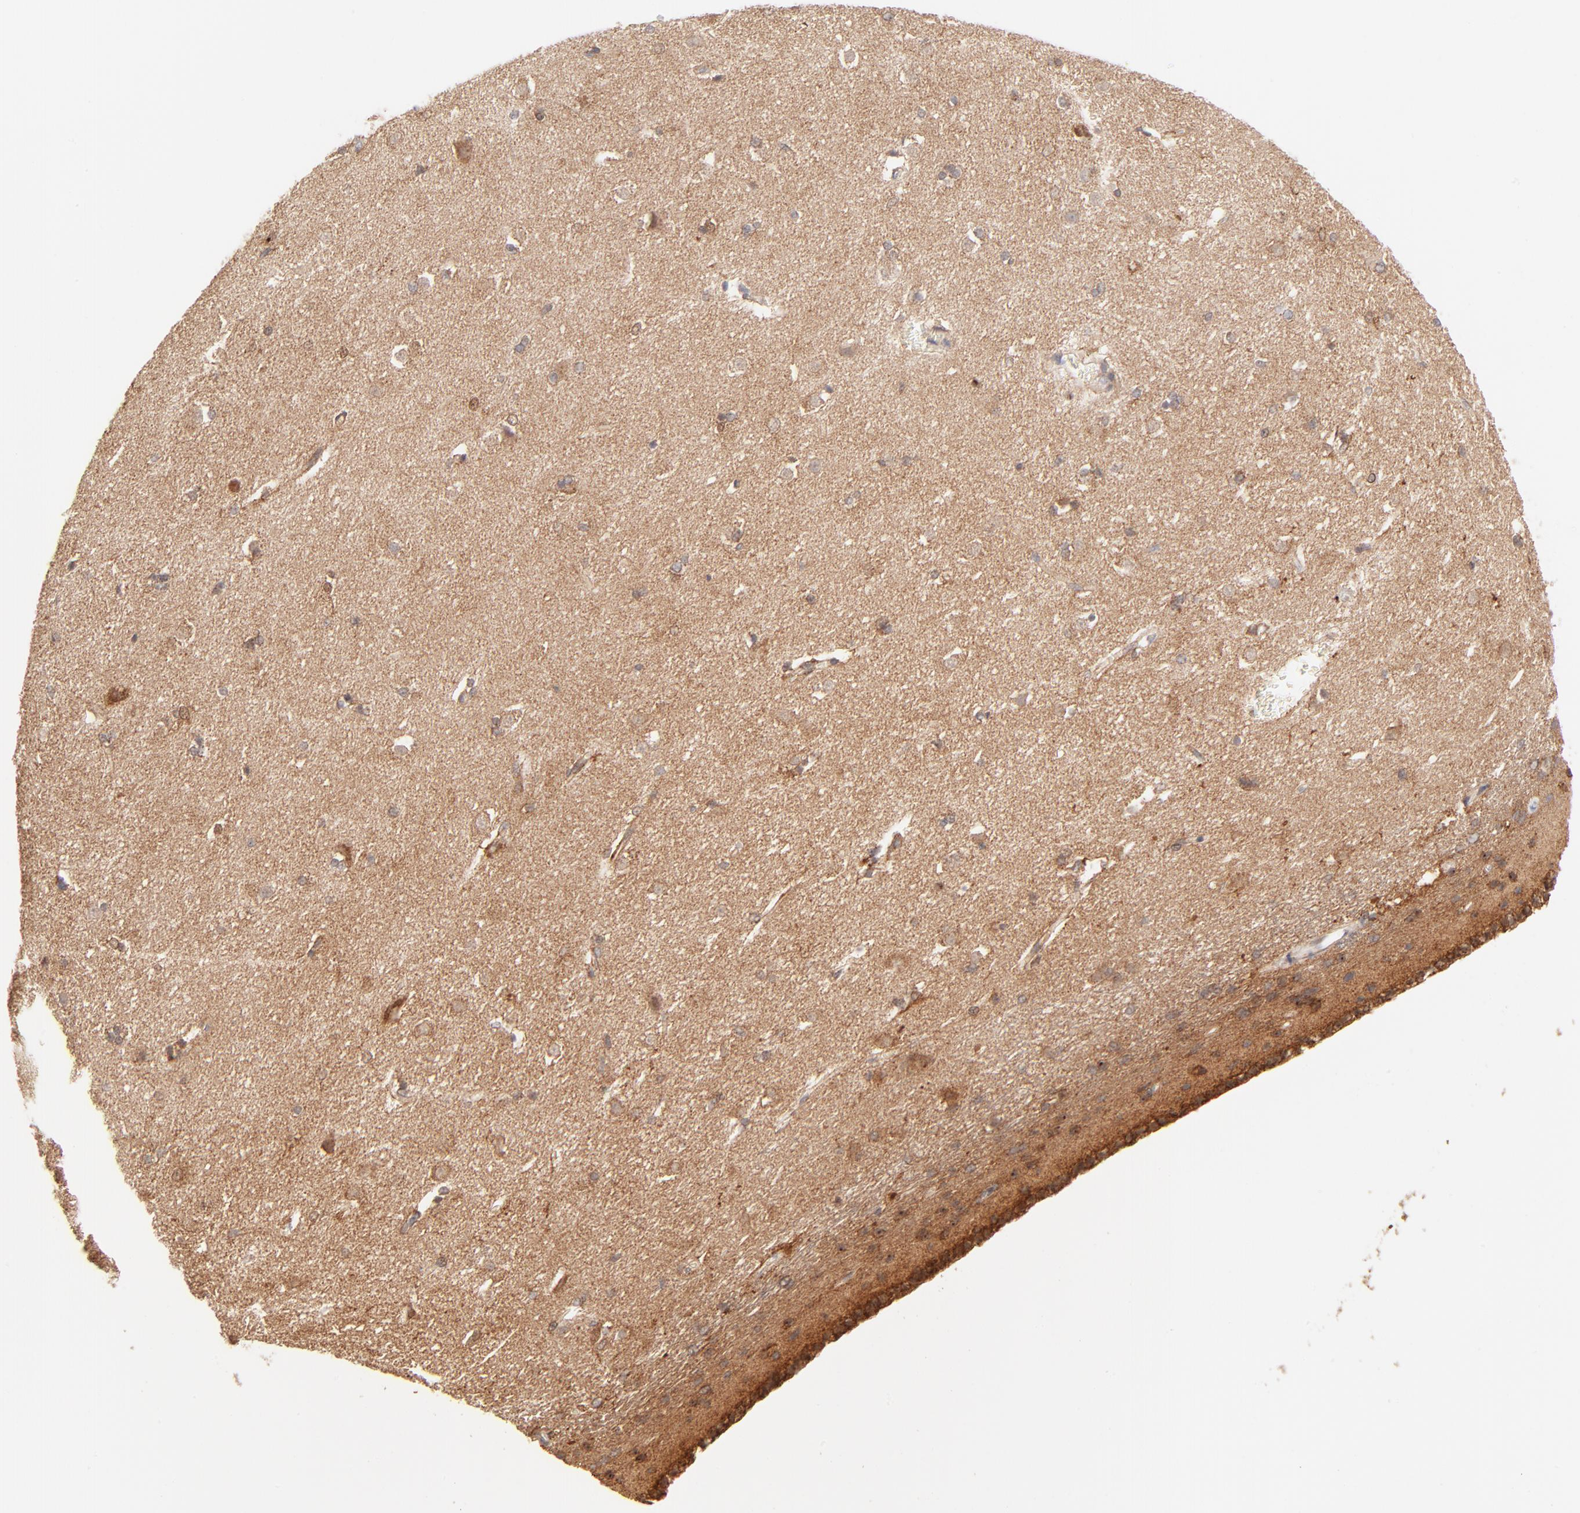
{"staining": {"intensity": "negative", "quantity": "none", "location": "none"}, "tissue": "caudate", "cell_type": "Glial cells", "image_type": "normal", "snomed": [{"axis": "morphology", "description": "Normal tissue, NOS"}, {"axis": "topography", "description": "Lateral ventricle wall"}], "caption": "Immunohistochemistry (IHC) histopathology image of normal caudate: caudate stained with DAB (3,3'-diaminobenzidine) reveals no significant protein staining in glial cells. (DAB (3,3'-diaminobenzidine) immunohistochemistry with hematoxylin counter stain).", "gene": "CSPG4", "patient": {"sex": "female", "age": 19}}